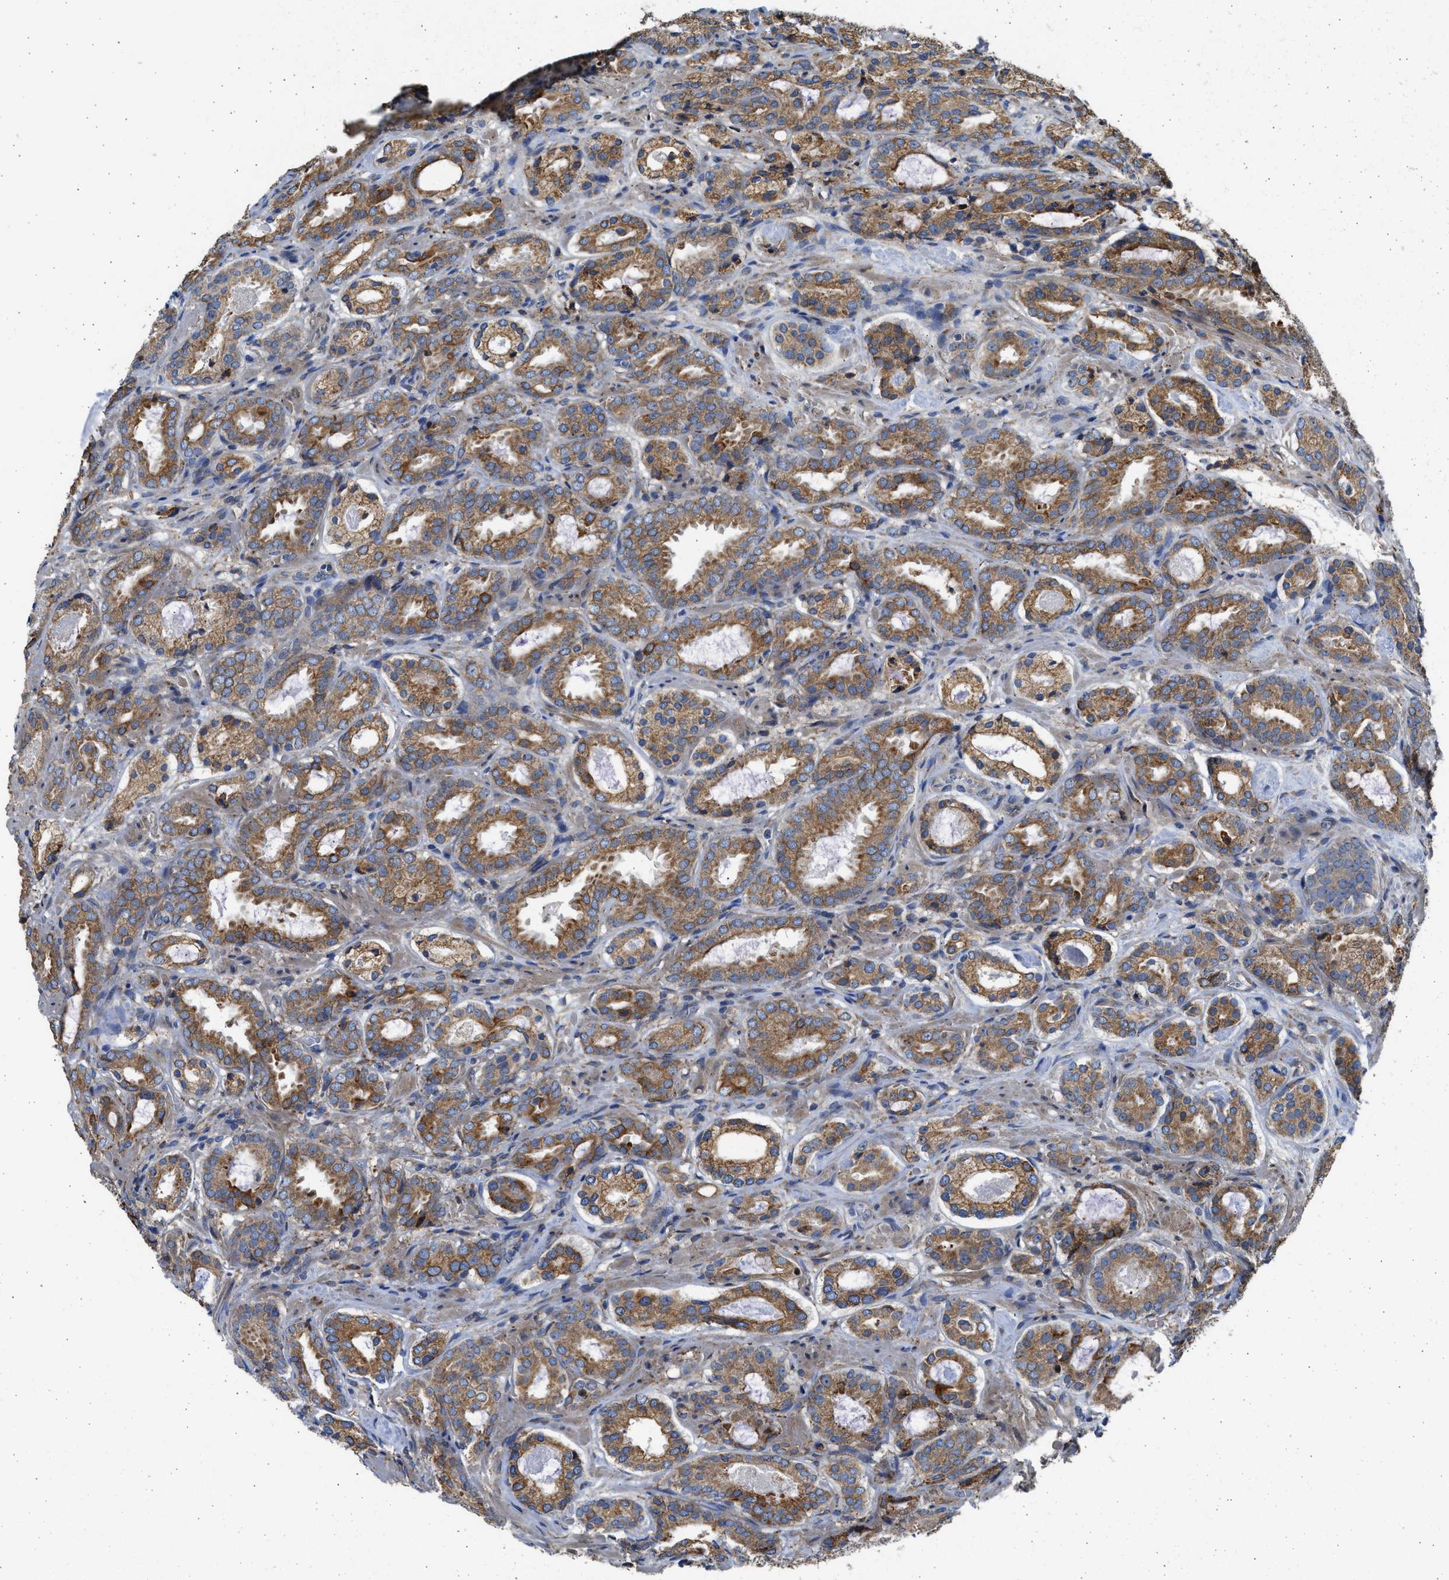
{"staining": {"intensity": "moderate", "quantity": ">75%", "location": "cytoplasmic/membranous"}, "tissue": "prostate cancer", "cell_type": "Tumor cells", "image_type": "cancer", "snomed": [{"axis": "morphology", "description": "Adenocarcinoma, Low grade"}, {"axis": "topography", "description": "Prostate"}], "caption": "Immunohistochemistry (IHC) image of human prostate low-grade adenocarcinoma stained for a protein (brown), which displays medium levels of moderate cytoplasmic/membranous positivity in approximately >75% of tumor cells.", "gene": "PLD2", "patient": {"sex": "male", "age": 69}}